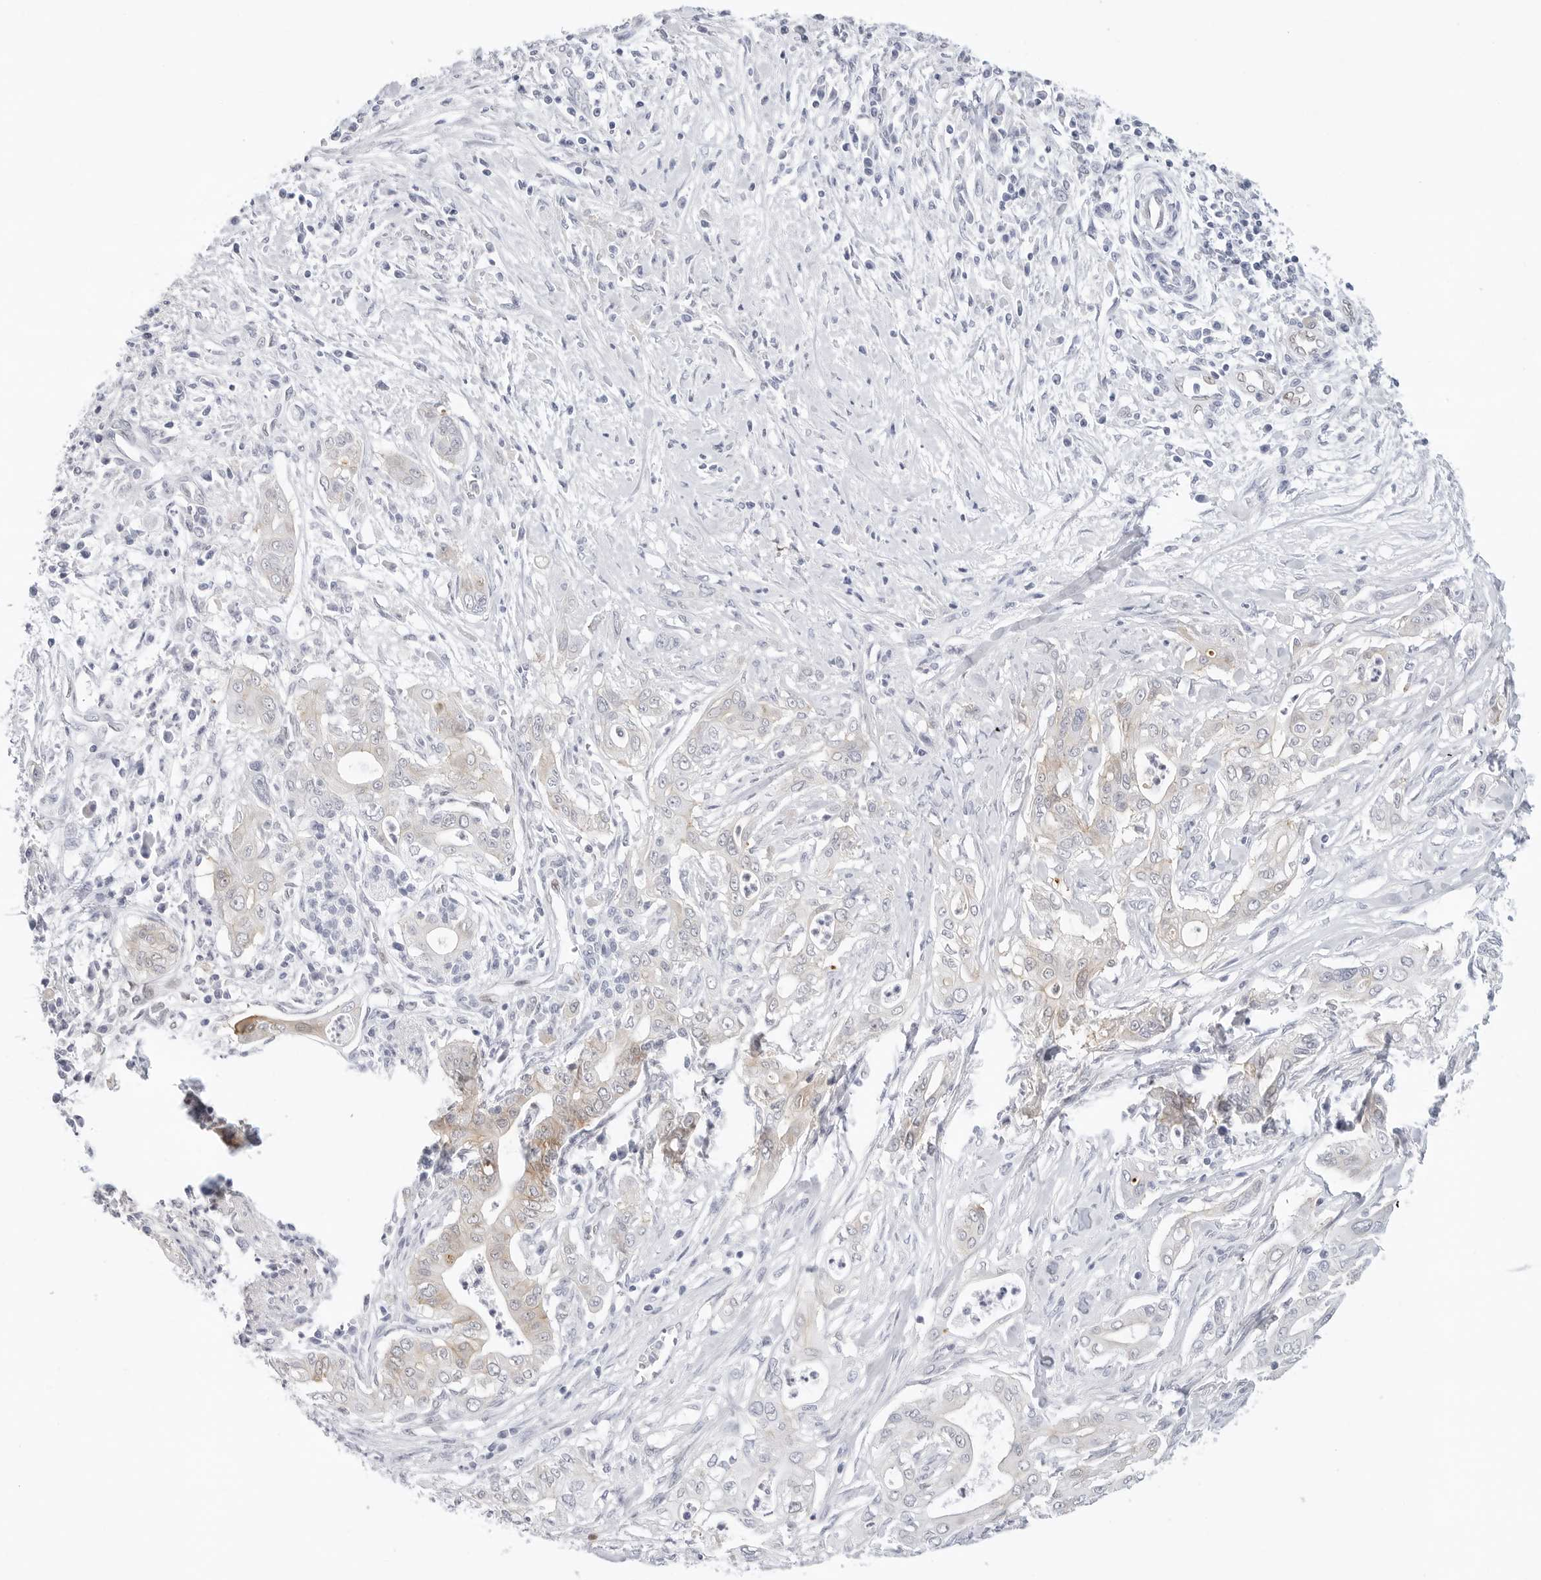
{"staining": {"intensity": "weak", "quantity": "<25%", "location": "cytoplasmic/membranous"}, "tissue": "pancreatic cancer", "cell_type": "Tumor cells", "image_type": "cancer", "snomed": [{"axis": "morphology", "description": "Adenocarcinoma, NOS"}, {"axis": "topography", "description": "Pancreas"}], "caption": "High power microscopy micrograph of an immunohistochemistry (IHC) photomicrograph of pancreatic cancer (adenocarcinoma), revealing no significant expression in tumor cells.", "gene": "SLC19A1", "patient": {"sex": "male", "age": 58}}